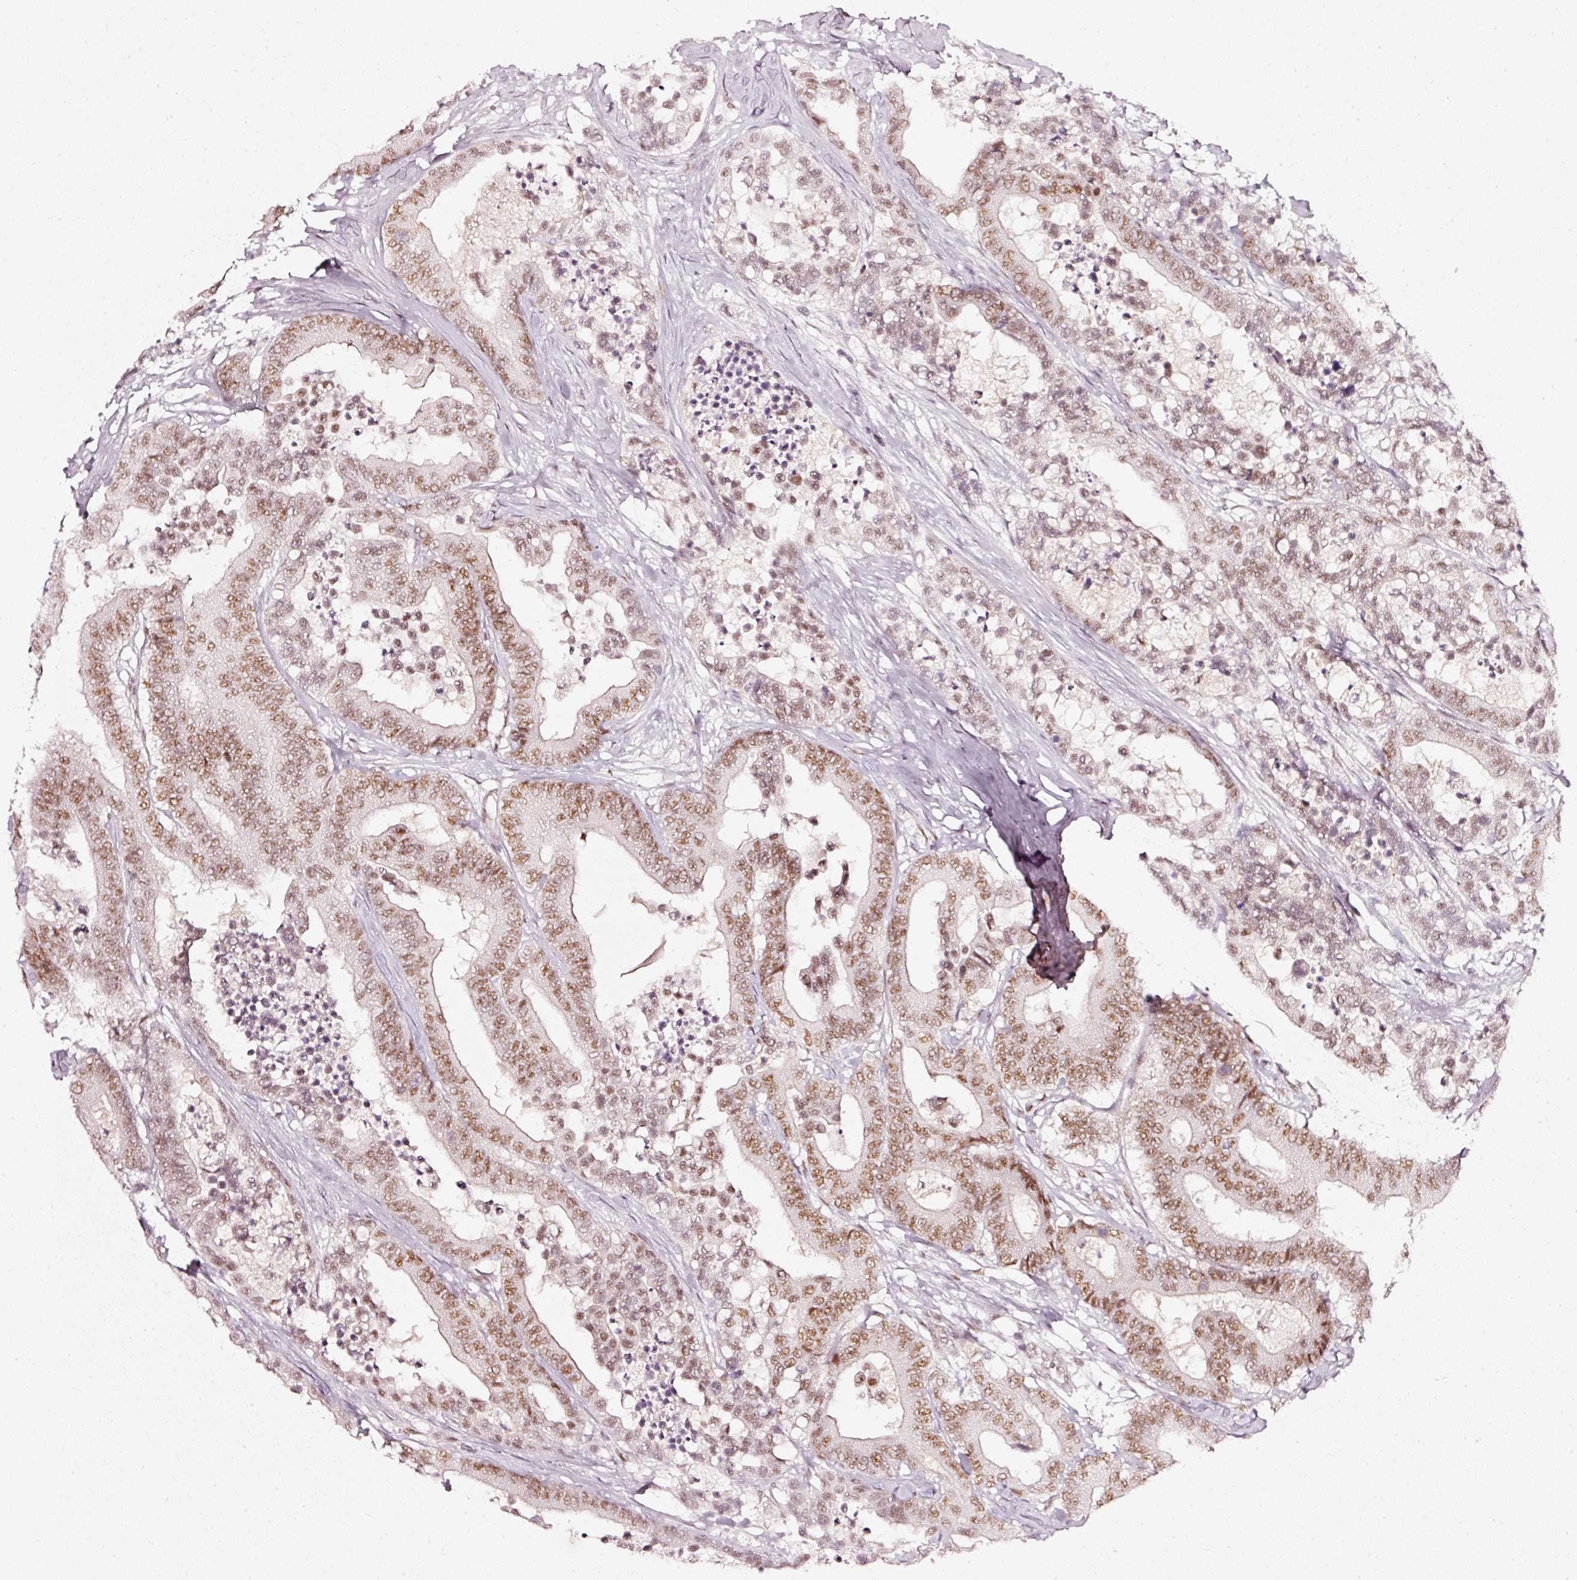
{"staining": {"intensity": "moderate", "quantity": ">75%", "location": "nuclear"}, "tissue": "colorectal cancer", "cell_type": "Tumor cells", "image_type": "cancer", "snomed": [{"axis": "morphology", "description": "Normal tissue, NOS"}, {"axis": "morphology", "description": "Adenocarcinoma, NOS"}, {"axis": "topography", "description": "Colon"}], "caption": "Tumor cells reveal moderate nuclear staining in approximately >75% of cells in colorectal adenocarcinoma. Immunohistochemistry stains the protein of interest in brown and the nuclei are stained blue.", "gene": "PPP1R10", "patient": {"sex": "male", "age": 82}}